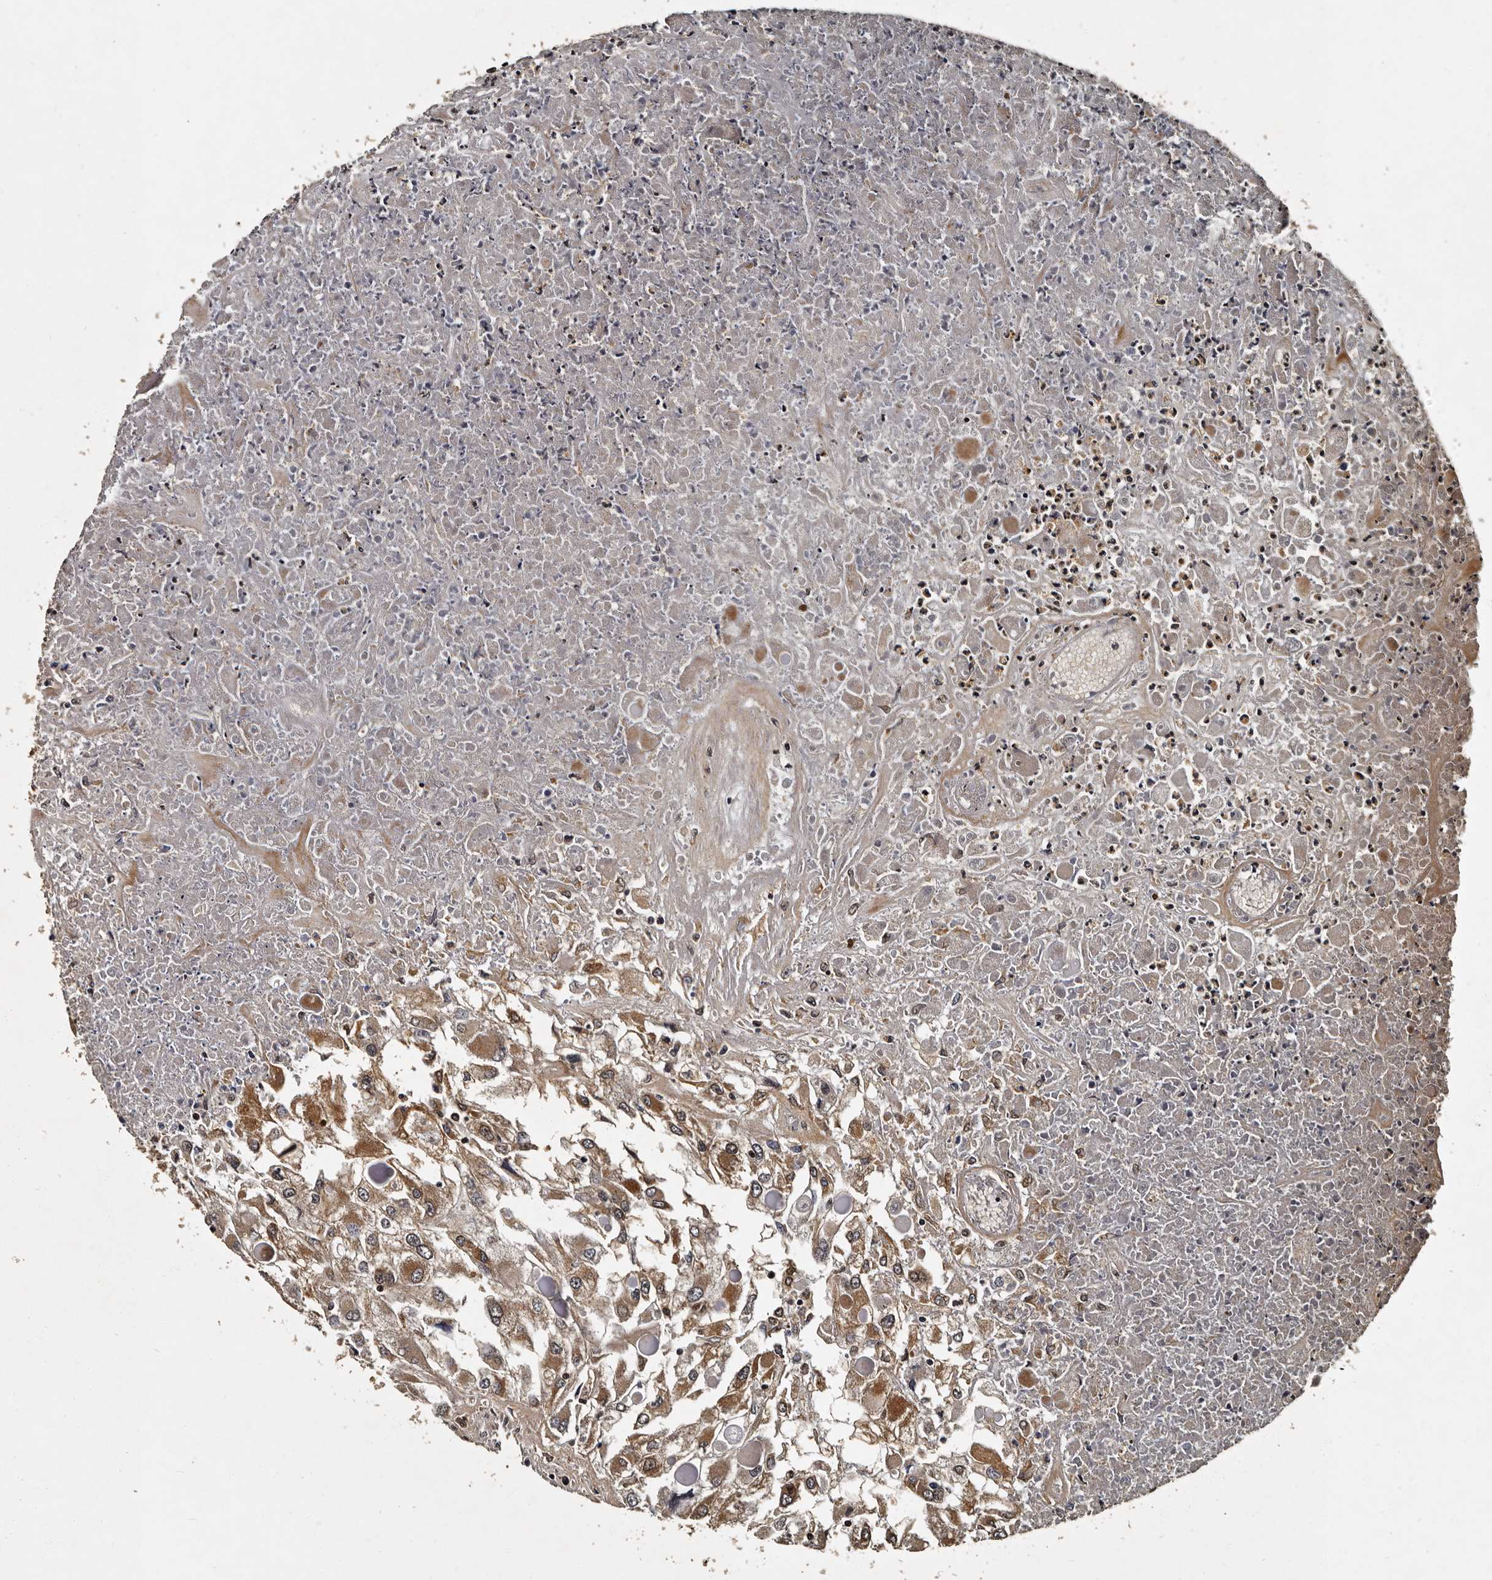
{"staining": {"intensity": "moderate", "quantity": ">75%", "location": "cytoplasmic/membranous"}, "tissue": "renal cancer", "cell_type": "Tumor cells", "image_type": "cancer", "snomed": [{"axis": "morphology", "description": "Adenocarcinoma, NOS"}, {"axis": "topography", "description": "Kidney"}], "caption": "The image exhibits staining of renal cancer, revealing moderate cytoplasmic/membranous protein expression (brown color) within tumor cells.", "gene": "CPNE3", "patient": {"sex": "female", "age": 52}}